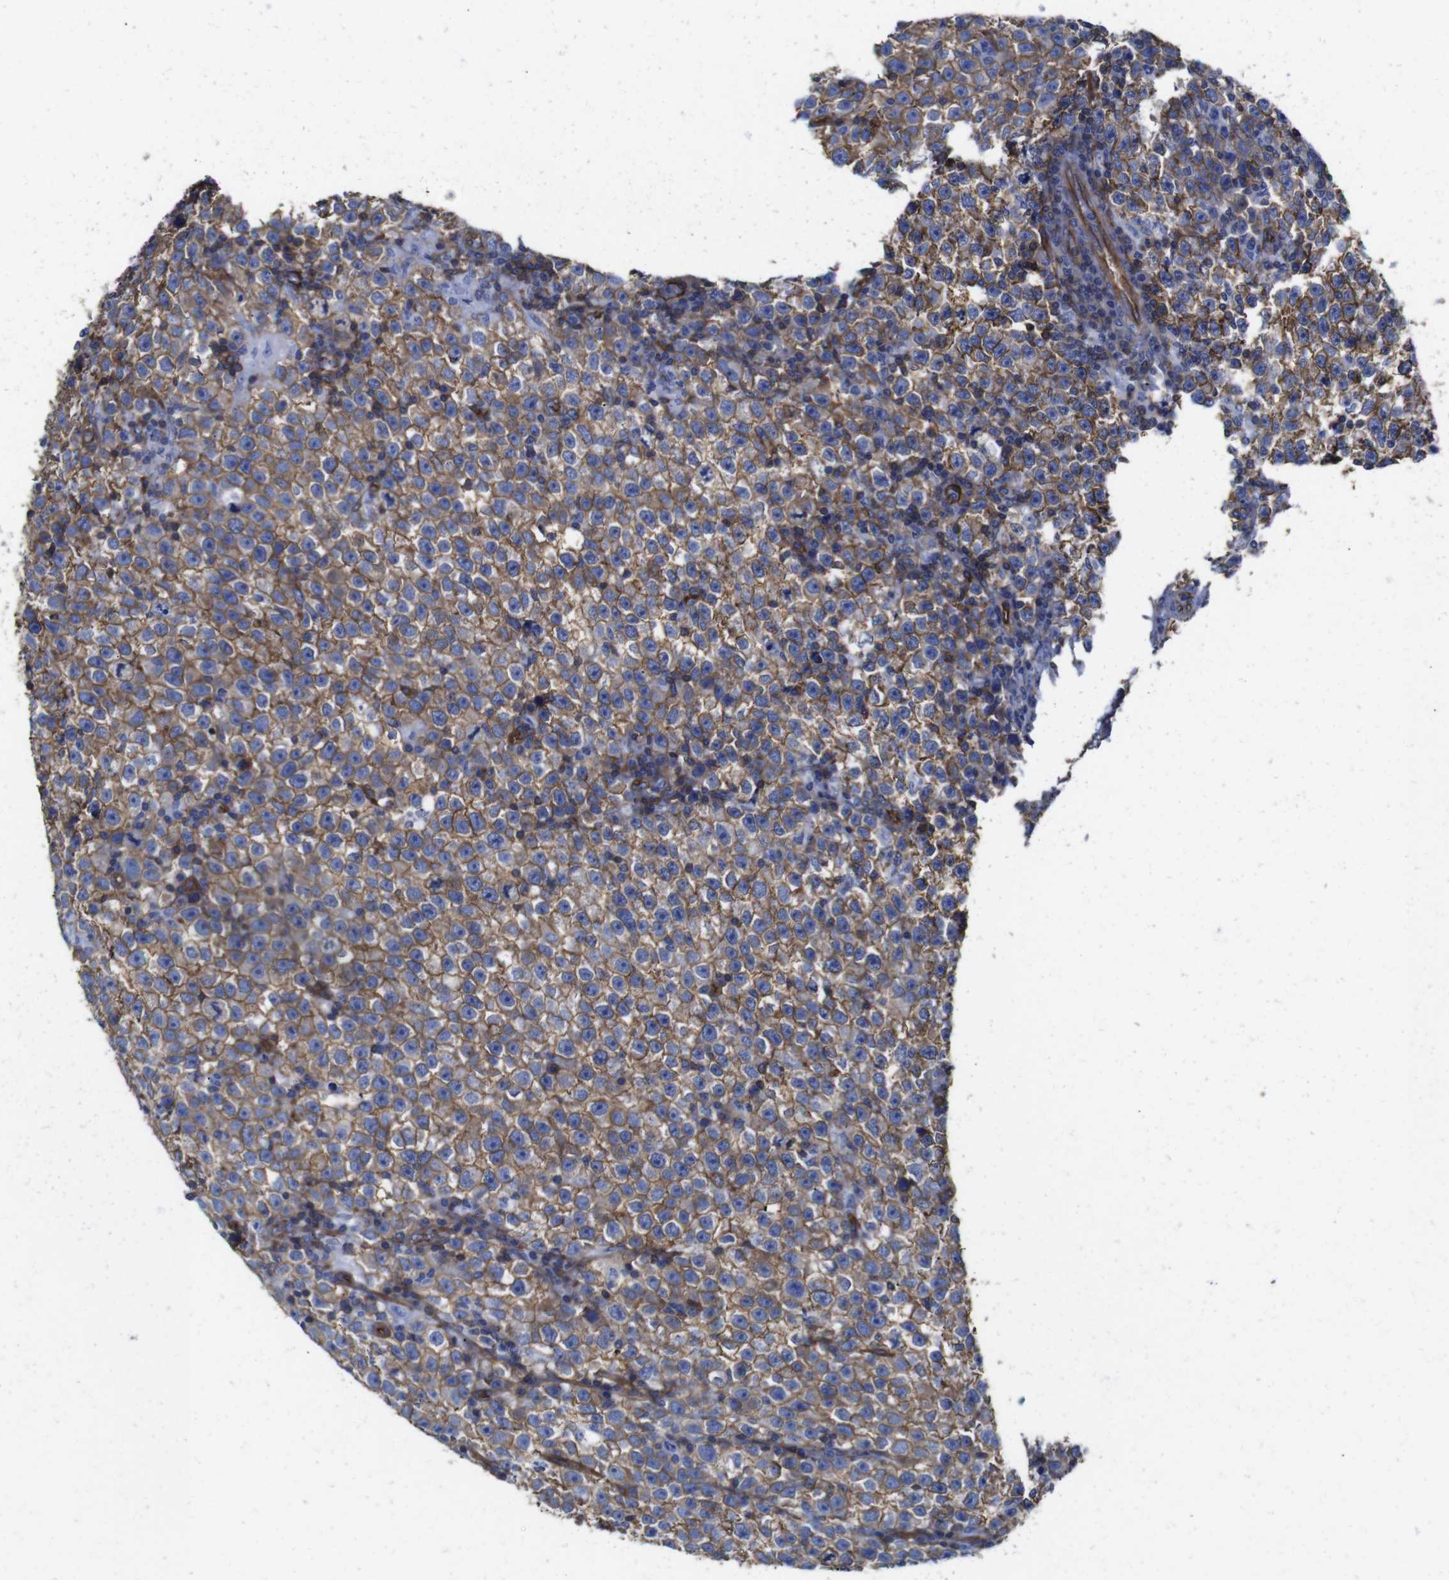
{"staining": {"intensity": "moderate", "quantity": ">75%", "location": "cytoplasmic/membranous"}, "tissue": "testis cancer", "cell_type": "Tumor cells", "image_type": "cancer", "snomed": [{"axis": "morphology", "description": "Seminoma, NOS"}, {"axis": "topography", "description": "Testis"}], "caption": "Testis cancer (seminoma) tissue shows moderate cytoplasmic/membranous staining in about >75% of tumor cells Using DAB (3,3'-diaminobenzidine) (brown) and hematoxylin (blue) stains, captured at high magnification using brightfield microscopy.", "gene": "SPTBN1", "patient": {"sex": "male", "age": 43}}